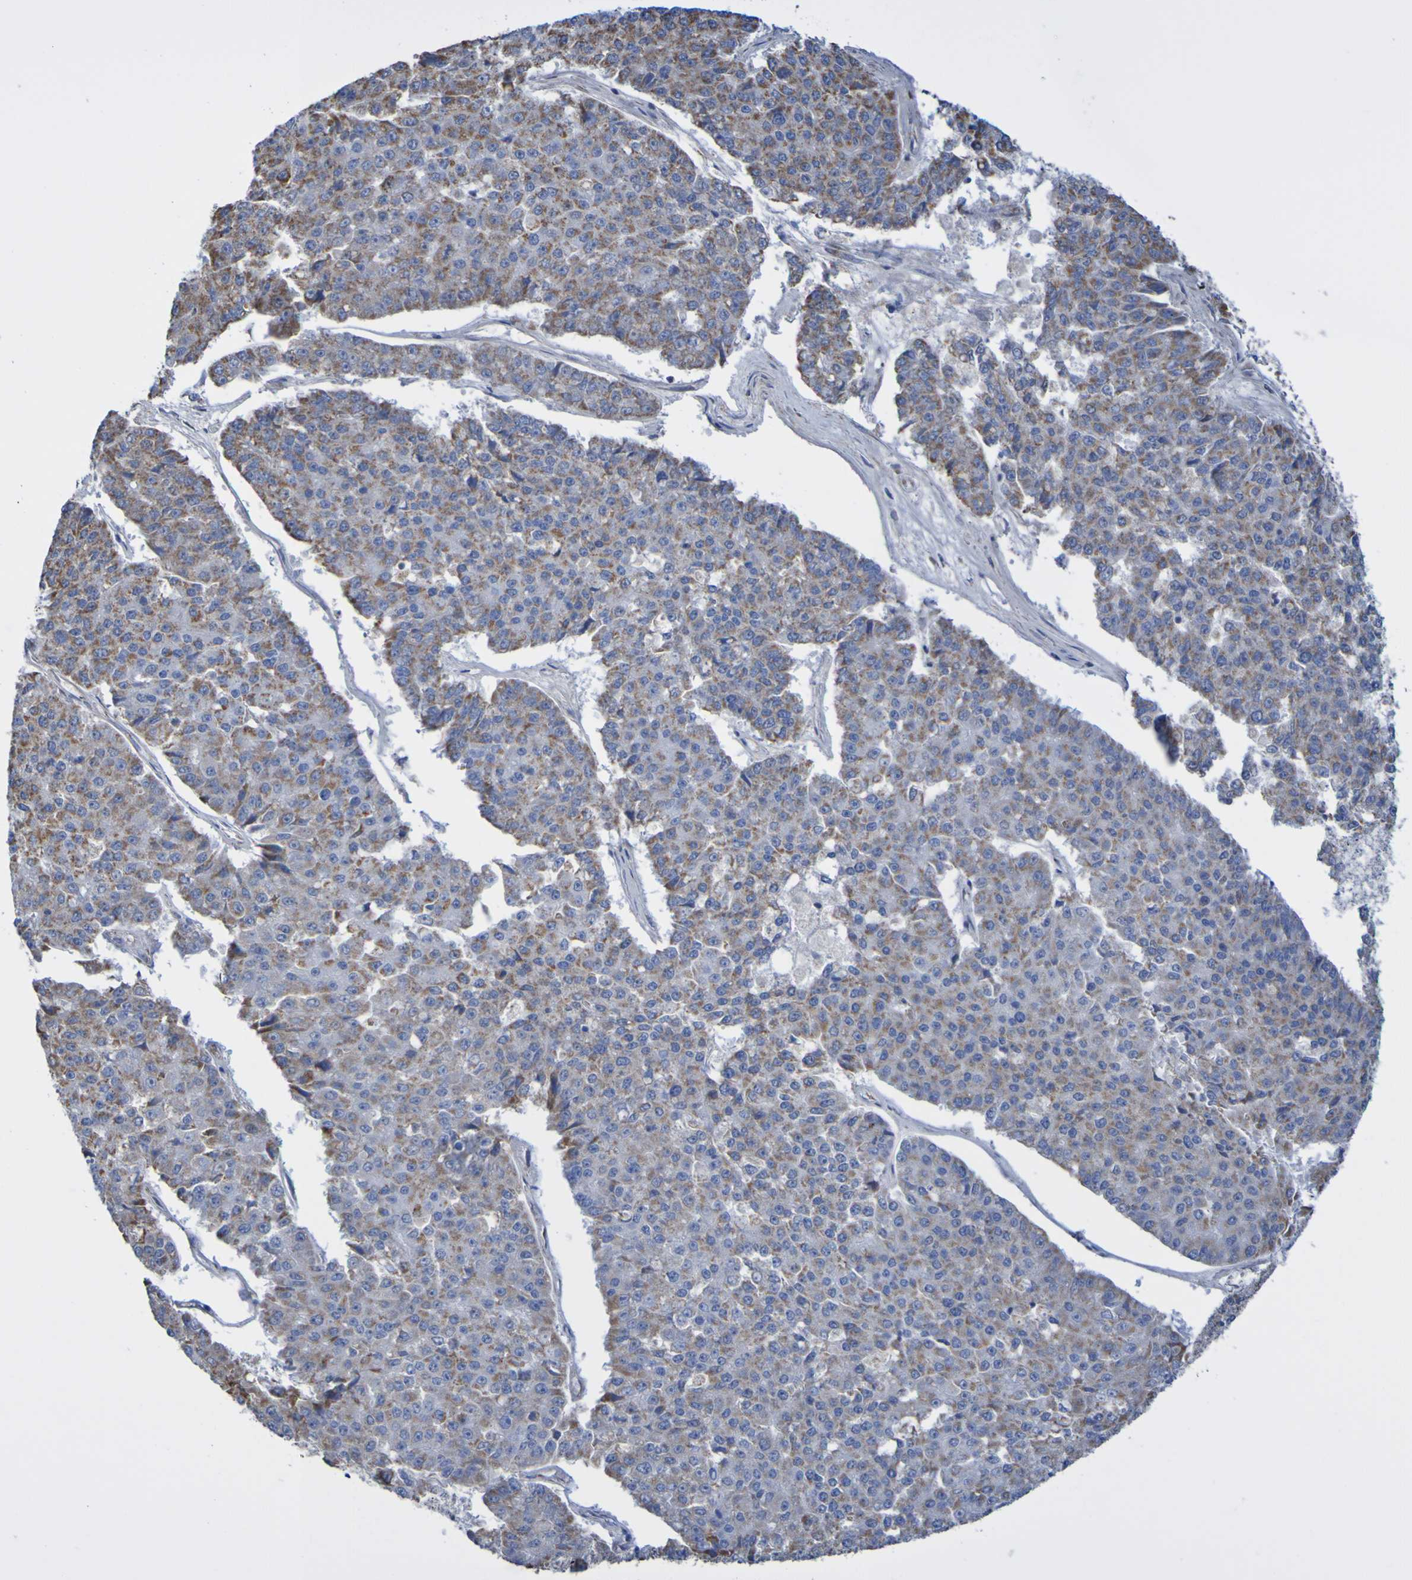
{"staining": {"intensity": "moderate", "quantity": ">75%", "location": "cytoplasmic/membranous"}, "tissue": "pancreatic cancer", "cell_type": "Tumor cells", "image_type": "cancer", "snomed": [{"axis": "morphology", "description": "Adenocarcinoma, NOS"}, {"axis": "topography", "description": "Pancreas"}], "caption": "Protein staining of pancreatic adenocarcinoma tissue displays moderate cytoplasmic/membranous staining in approximately >75% of tumor cells. The staining was performed using DAB to visualize the protein expression in brown, while the nuclei were stained in blue with hematoxylin (Magnification: 20x).", "gene": "CNTN2", "patient": {"sex": "male", "age": 50}}